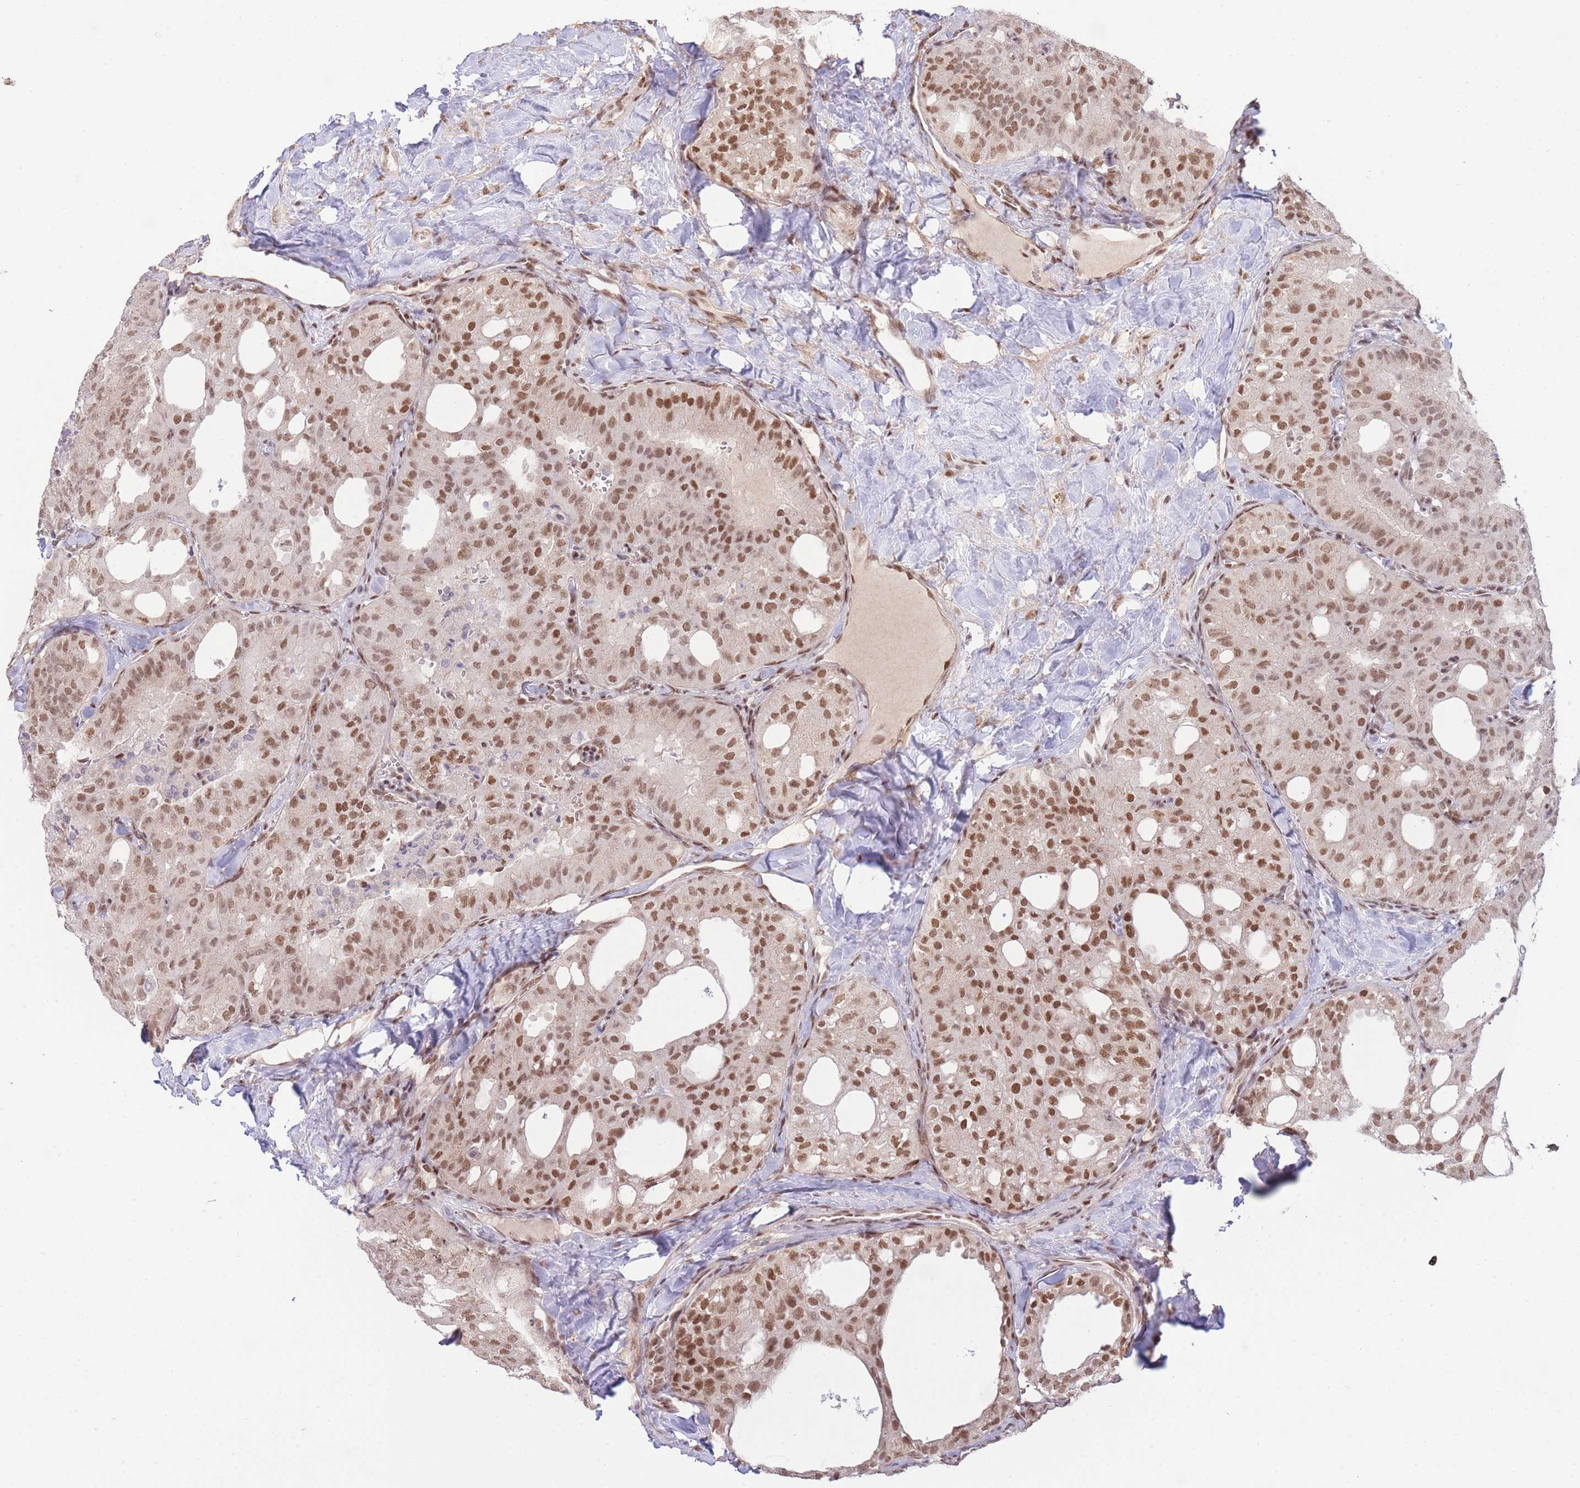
{"staining": {"intensity": "moderate", "quantity": ">75%", "location": "nuclear"}, "tissue": "thyroid cancer", "cell_type": "Tumor cells", "image_type": "cancer", "snomed": [{"axis": "morphology", "description": "Follicular adenoma carcinoma, NOS"}, {"axis": "topography", "description": "Thyroid gland"}], "caption": "Brown immunohistochemical staining in human thyroid cancer (follicular adenoma carcinoma) shows moderate nuclear positivity in about >75% of tumor cells.", "gene": "CARD8", "patient": {"sex": "male", "age": 75}}